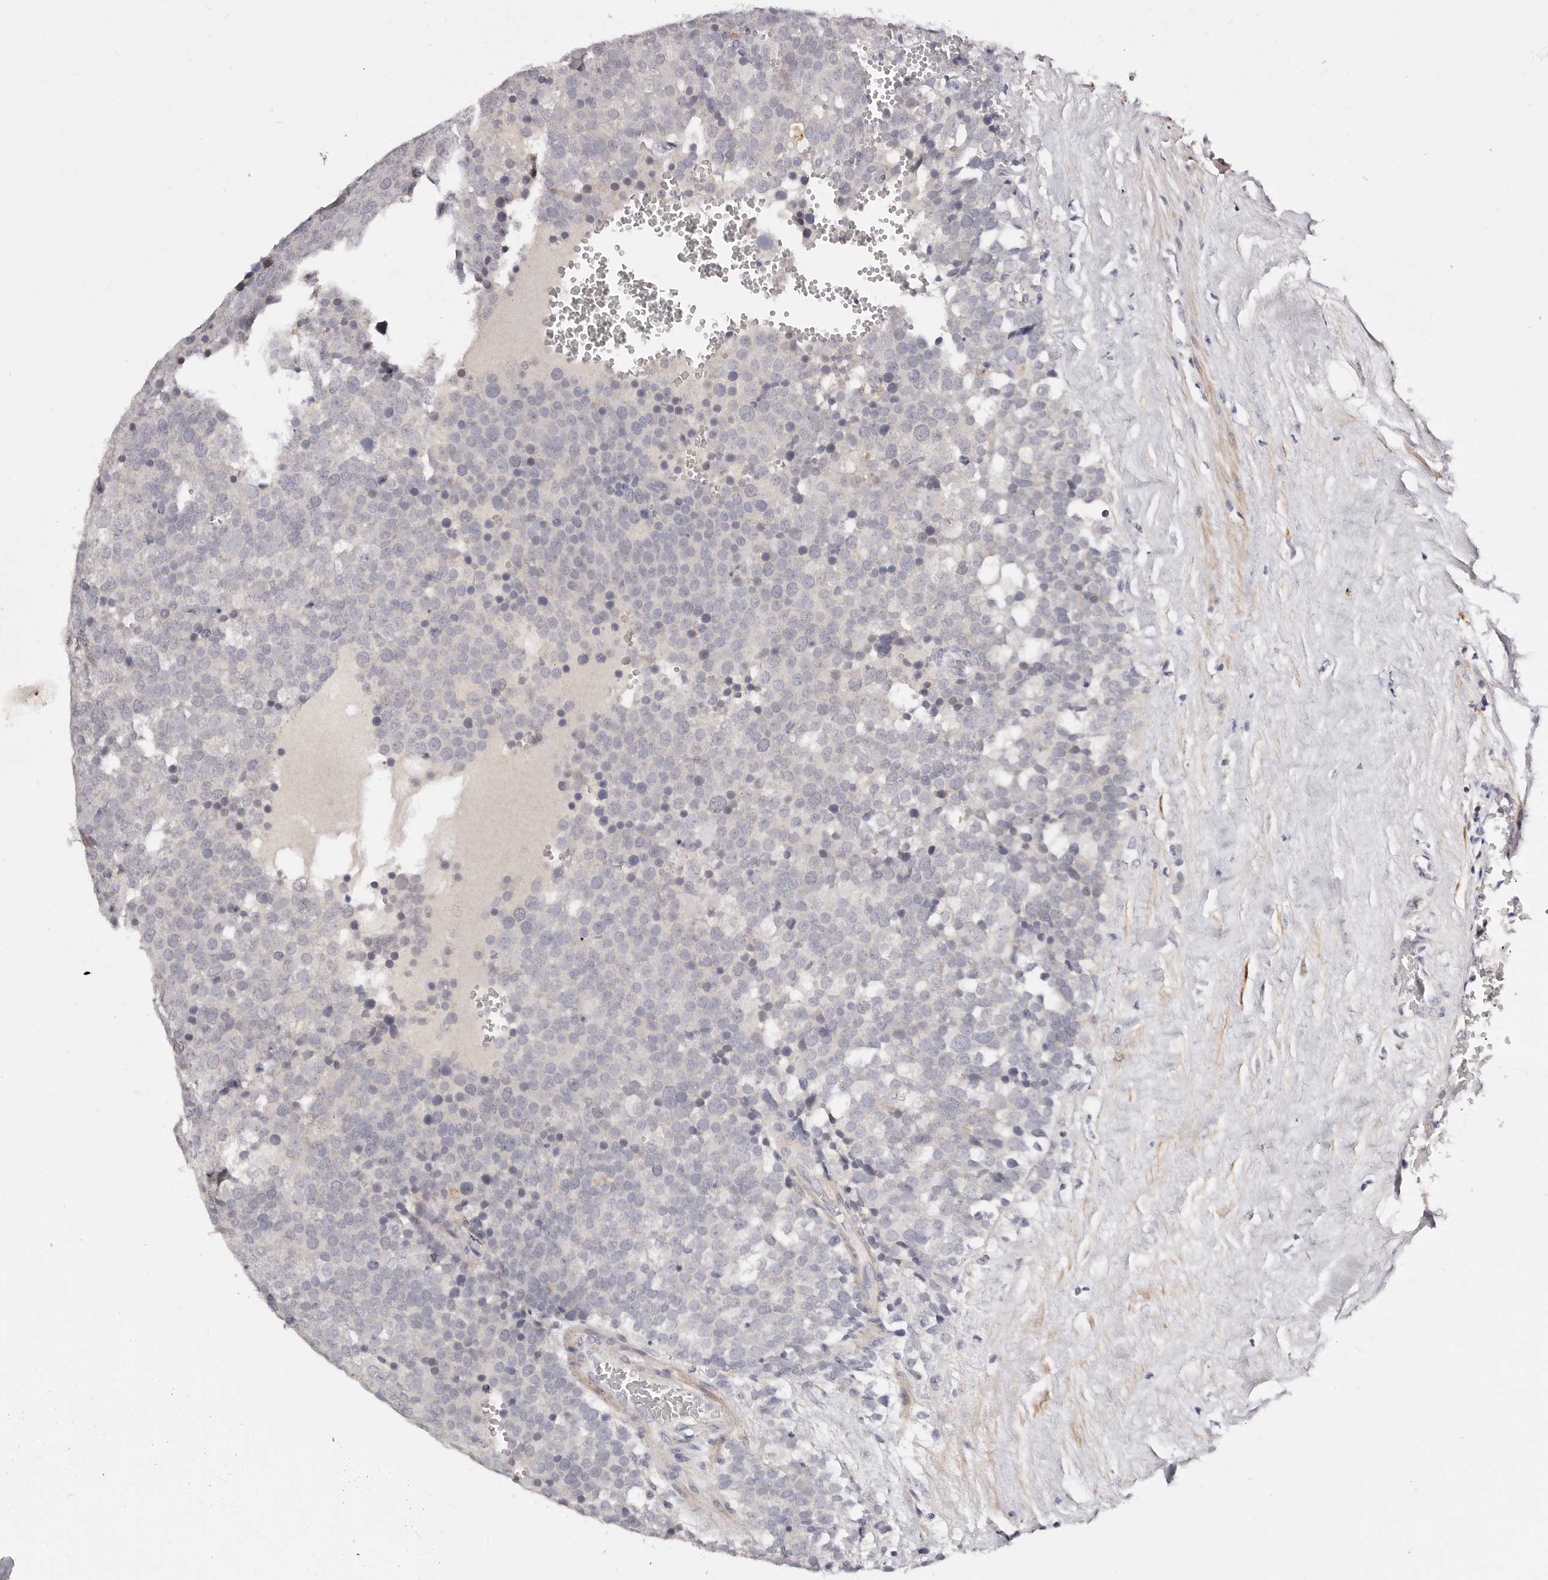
{"staining": {"intensity": "negative", "quantity": "none", "location": "none"}, "tissue": "testis cancer", "cell_type": "Tumor cells", "image_type": "cancer", "snomed": [{"axis": "morphology", "description": "Seminoma, NOS"}, {"axis": "topography", "description": "Testis"}], "caption": "A high-resolution image shows immunohistochemistry (IHC) staining of testis seminoma, which shows no significant expression in tumor cells.", "gene": "MRPS33", "patient": {"sex": "male", "age": 71}}